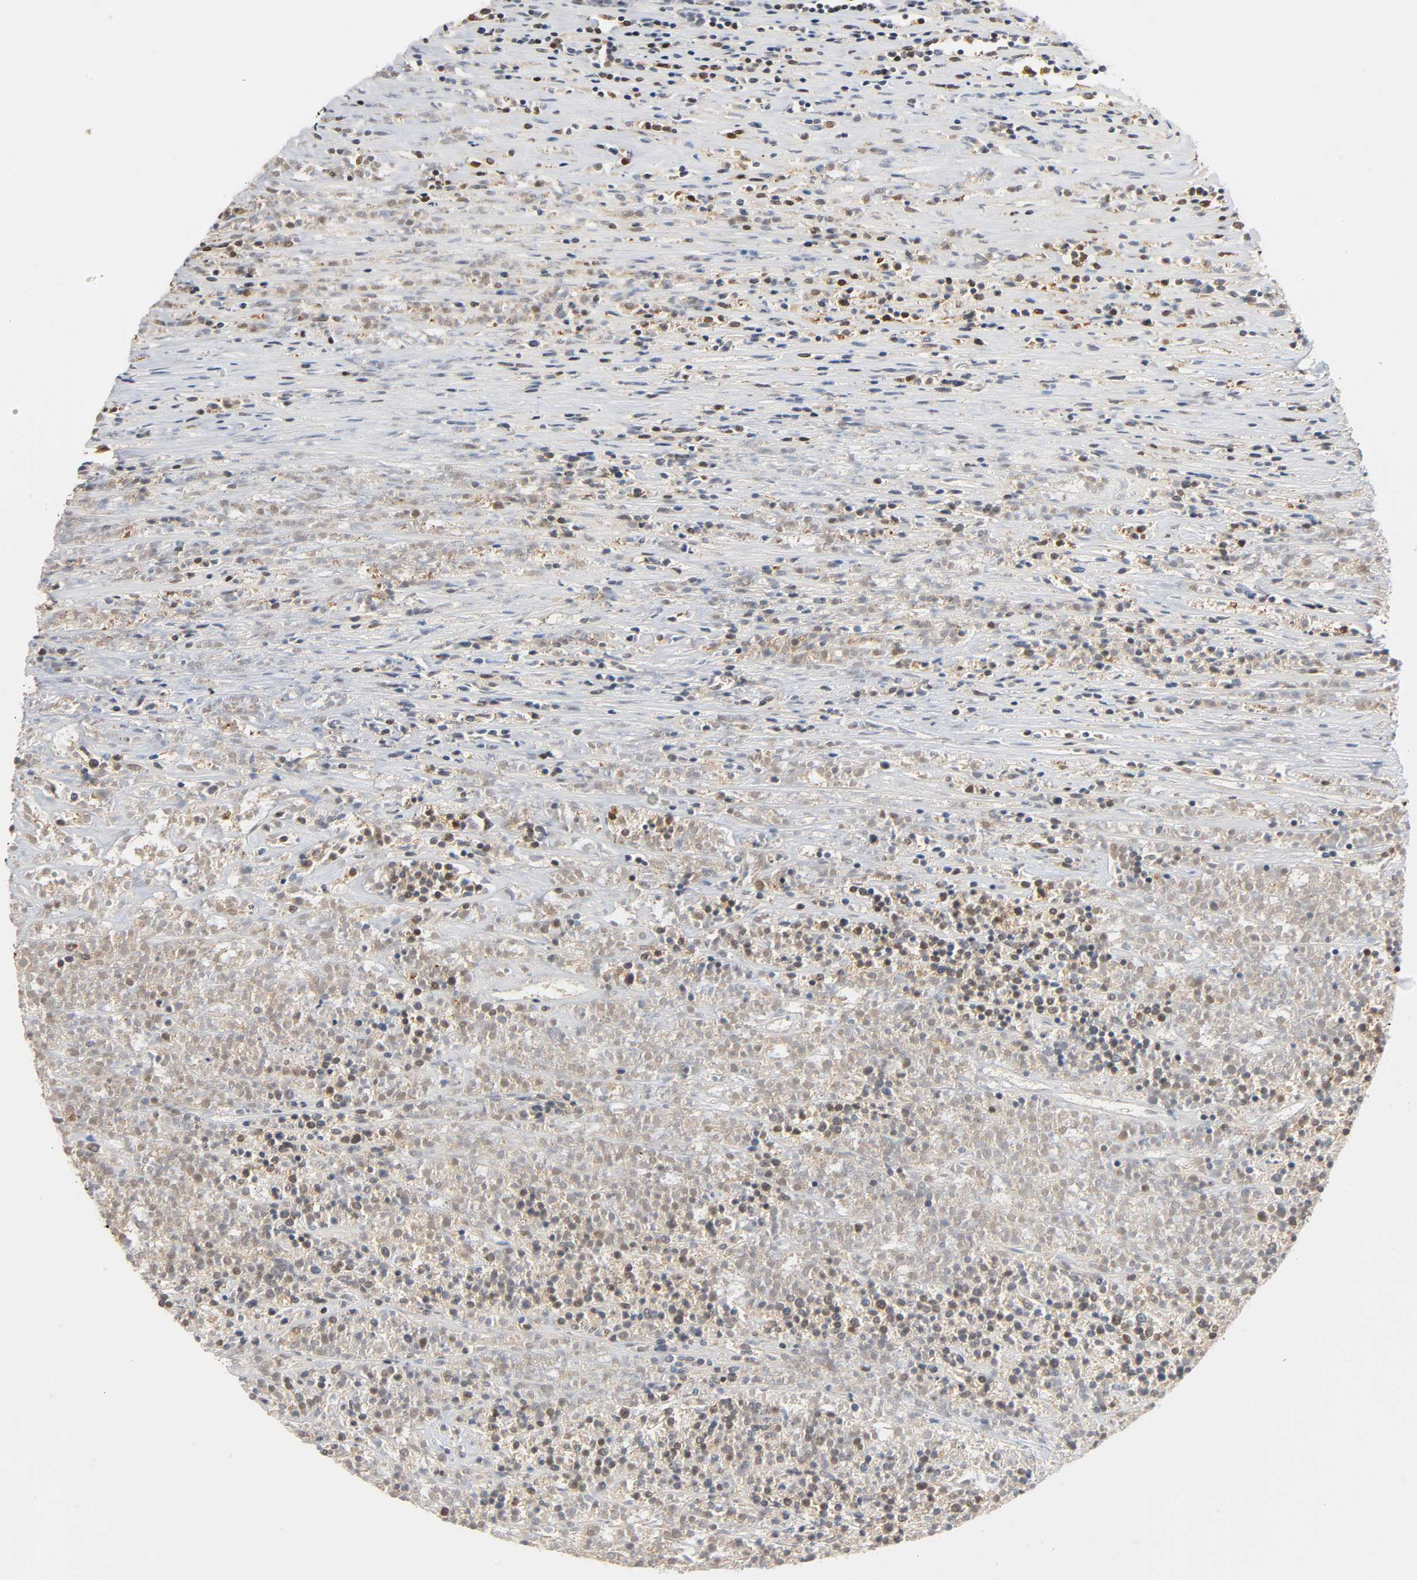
{"staining": {"intensity": "moderate", "quantity": "<25%", "location": "nuclear"}, "tissue": "lymphoma", "cell_type": "Tumor cells", "image_type": "cancer", "snomed": [{"axis": "morphology", "description": "Malignant lymphoma, non-Hodgkin's type, High grade"}, {"axis": "topography", "description": "Lymph node"}], "caption": "Lymphoma stained with a brown dye displays moderate nuclear positive expression in about <25% of tumor cells.", "gene": "UBC", "patient": {"sex": "female", "age": 73}}